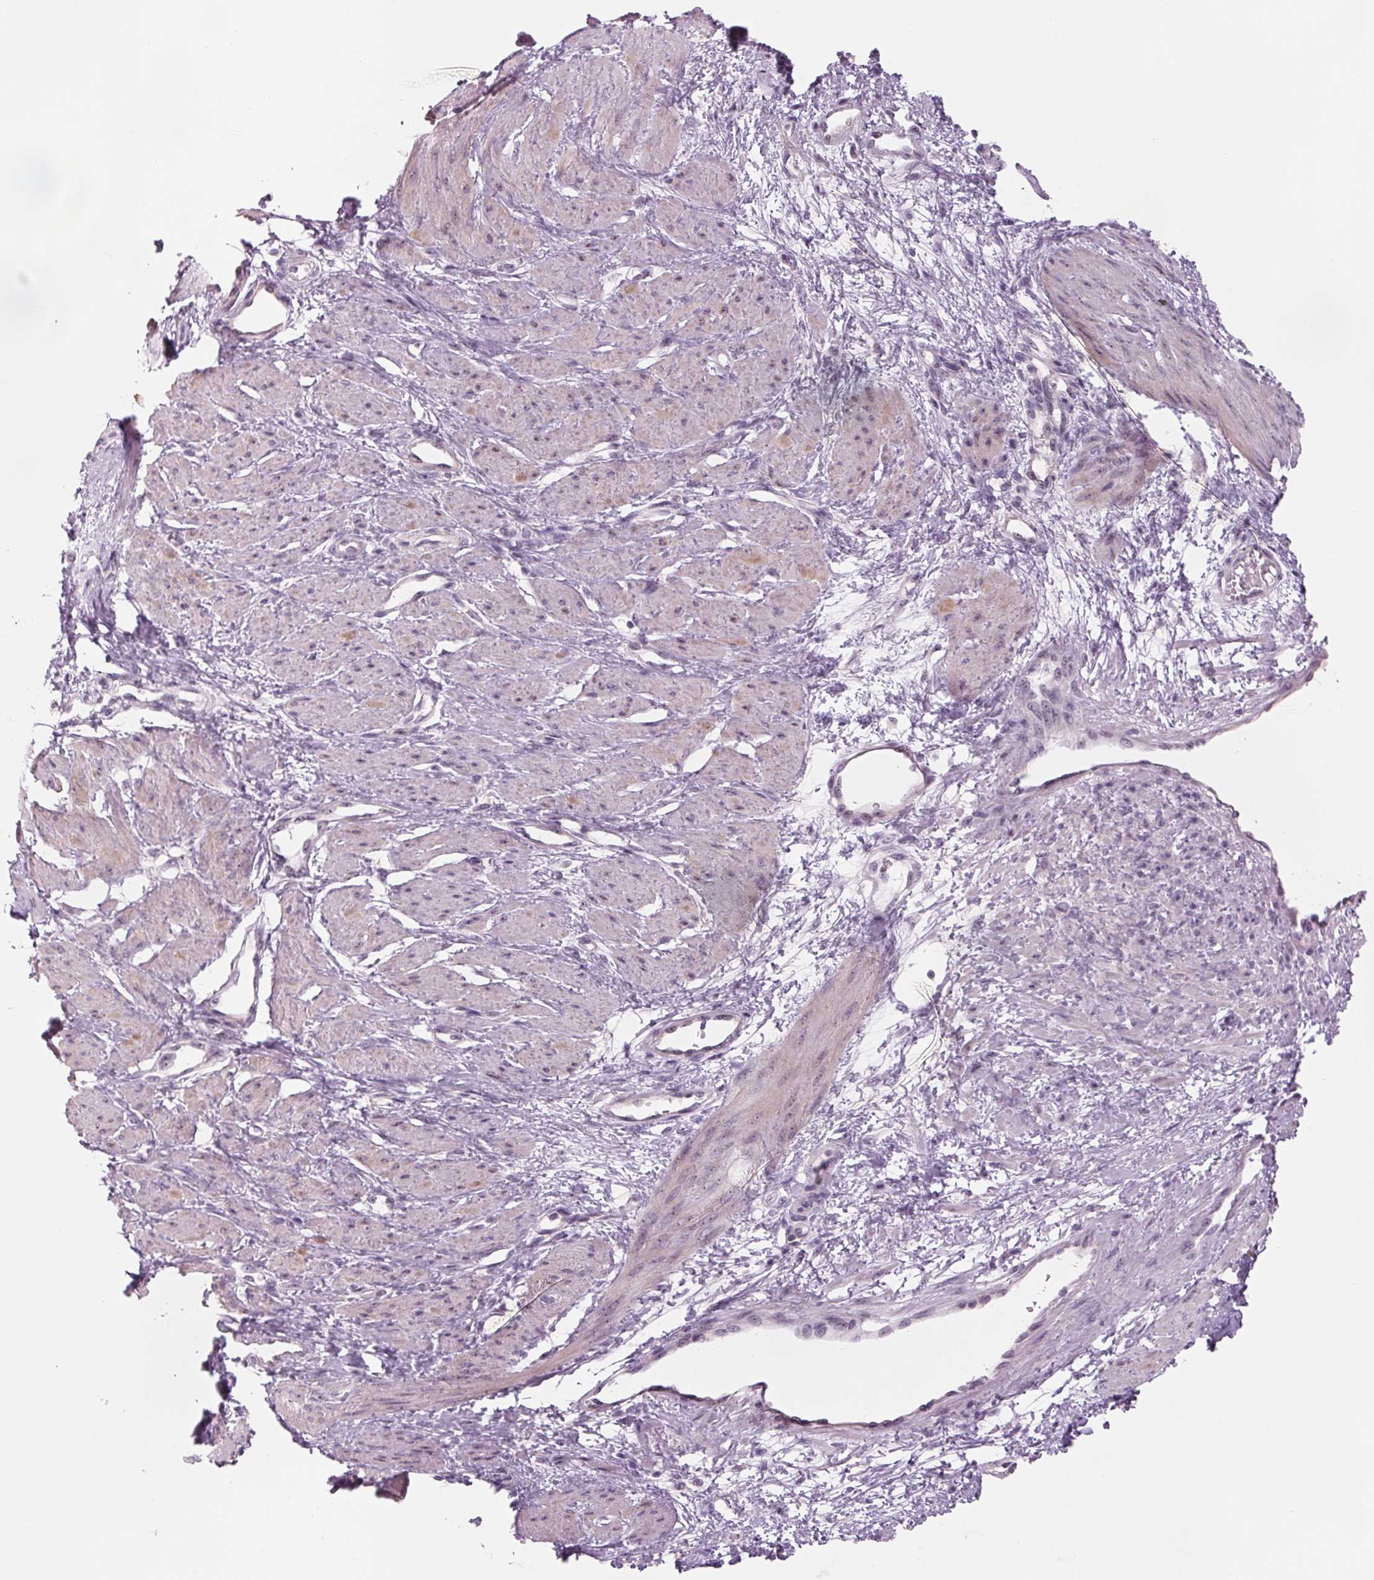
{"staining": {"intensity": "weak", "quantity": "<25%", "location": "cytoplasmic/membranous,nuclear"}, "tissue": "smooth muscle", "cell_type": "Smooth muscle cells", "image_type": "normal", "snomed": [{"axis": "morphology", "description": "Normal tissue, NOS"}, {"axis": "topography", "description": "Smooth muscle"}, {"axis": "topography", "description": "Uterus"}], "caption": "DAB (3,3'-diaminobenzidine) immunohistochemical staining of benign smooth muscle shows no significant expression in smooth muscle cells. (DAB IHC visualized using brightfield microscopy, high magnification).", "gene": "DNTTIP2", "patient": {"sex": "female", "age": 39}}